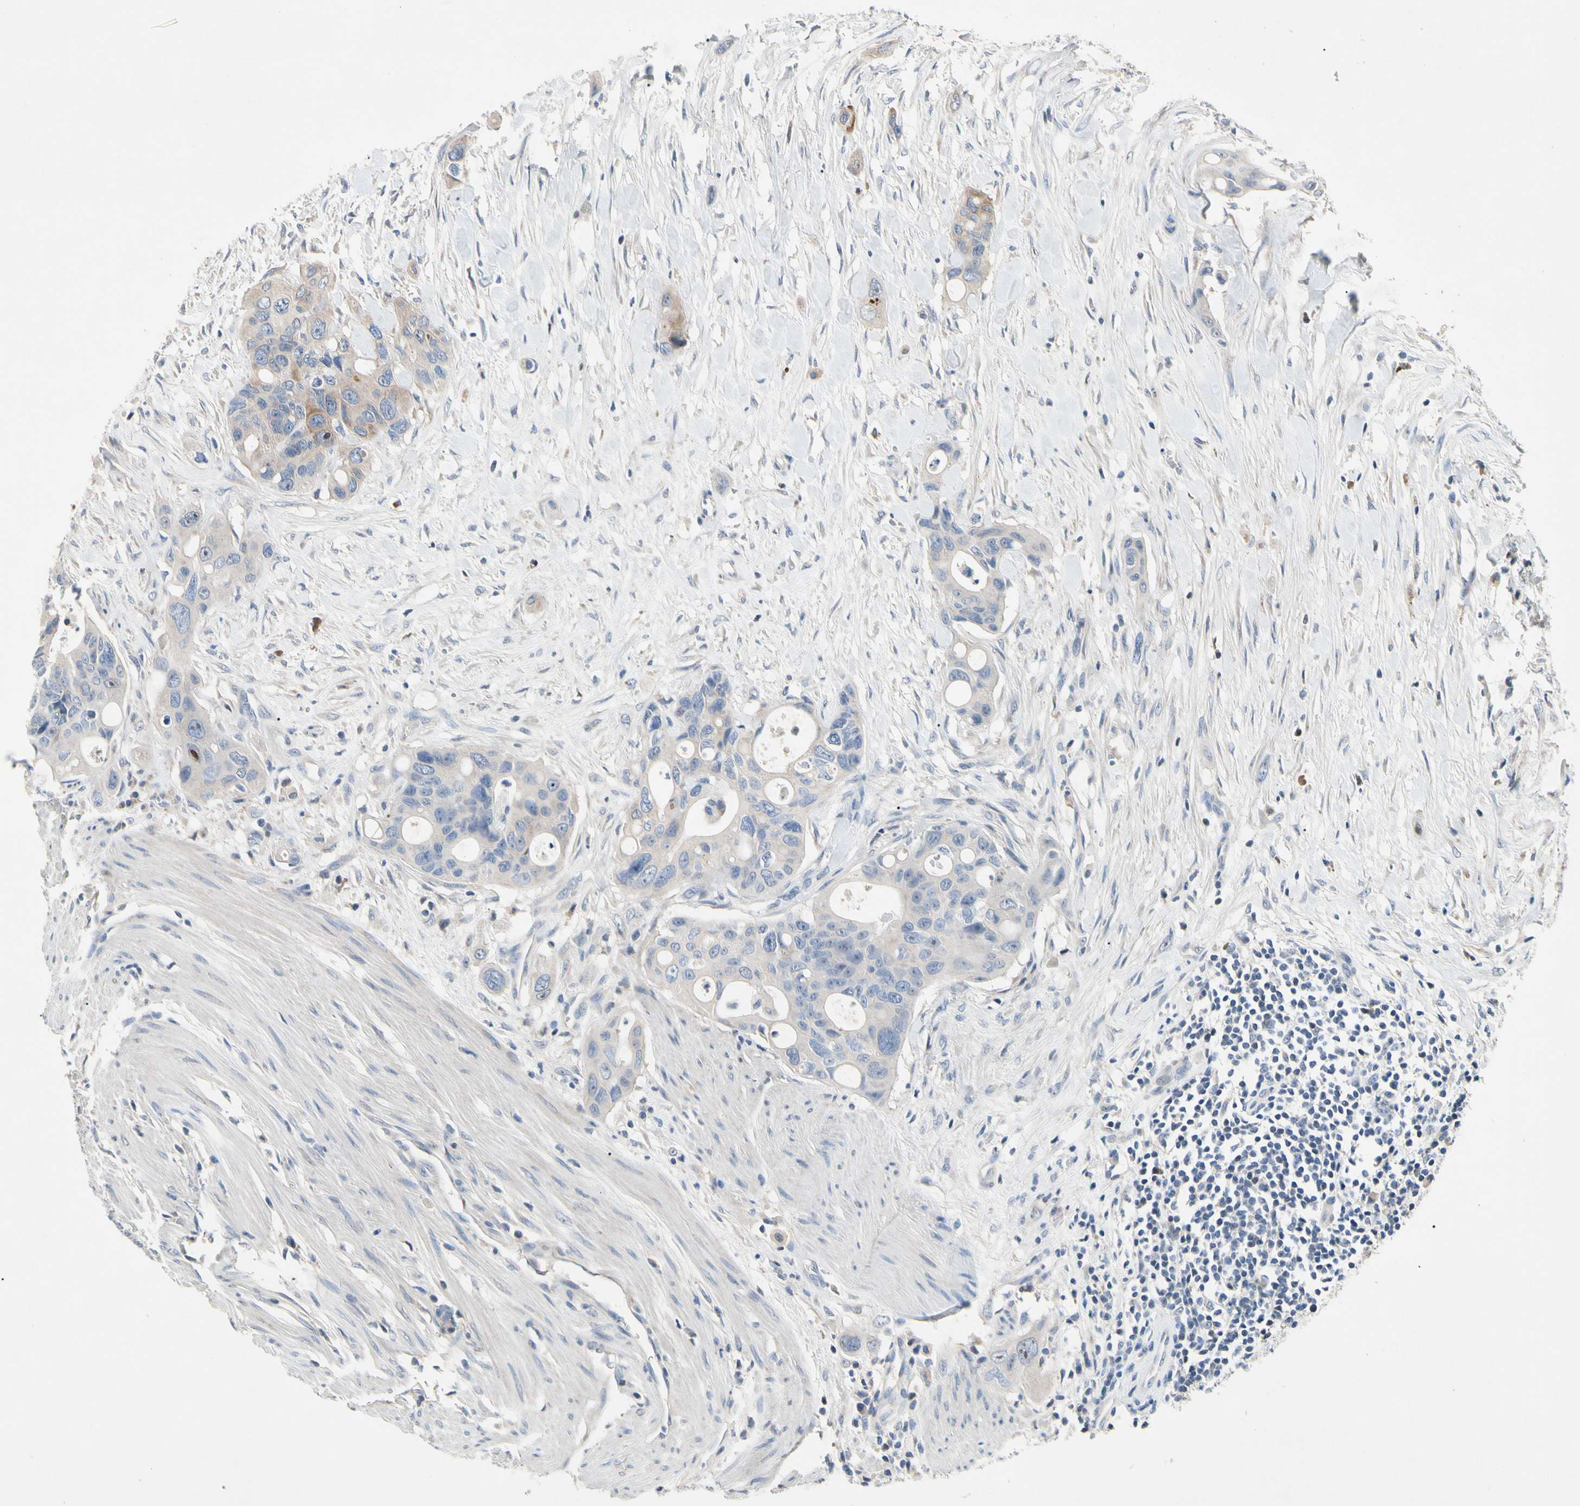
{"staining": {"intensity": "negative", "quantity": "none", "location": "none"}, "tissue": "colorectal cancer", "cell_type": "Tumor cells", "image_type": "cancer", "snomed": [{"axis": "morphology", "description": "Adenocarcinoma, NOS"}, {"axis": "topography", "description": "Colon"}], "caption": "Immunohistochemistry histopathology image of neoplastic tissue: human colorectal cancer stained with DAB (3,3'-diaminobenzidine) displays no significant protein positivity in tumor cells.", "gene": "GAS6", "patient": {"sex": "female", "age": 57}}